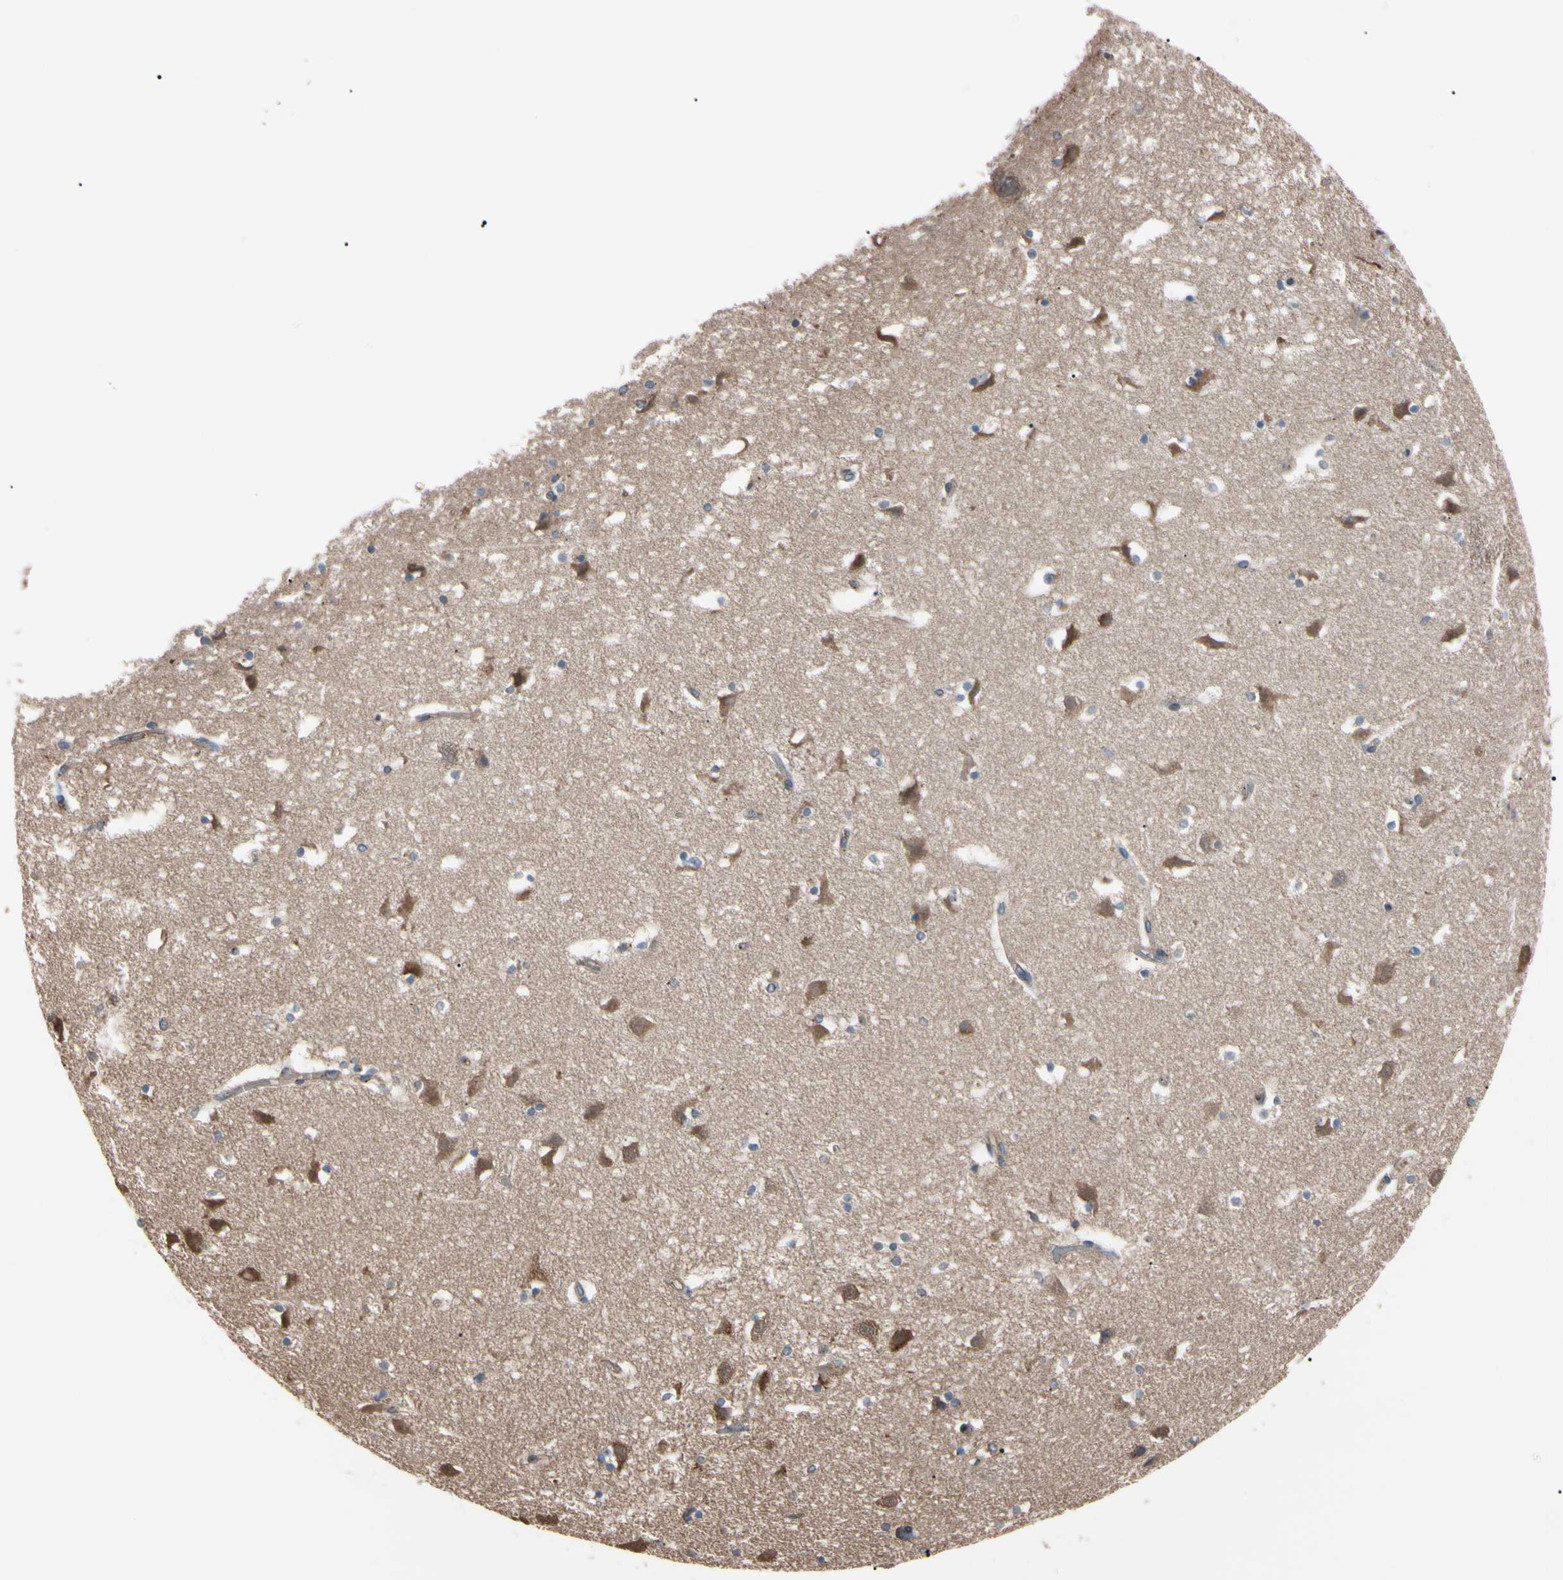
{"staining": {"intensity": "negative", "quantity": "none", "location": "none"}, "tissue": "caudate", "cell_type": "Glial cells", "image_type": "normal", "snomed": [{"axis": "morphology", "description": "Normal tissue, NOS"}, {"axis": "topography", "description": "Lateral ventricle wall"}], "caption": "Benign caudate was stained to show a protein in brown. There is no significant staining in glial cells. The staining was performed using DAB (3,3'-diaminobenzidine) to visualize the protein expression in brown, while the nuclei were stained in blue with hematoxylin (Magnification: 20x).", "gene": "PRKACA", "patient": {"sex": "male", "age": 45}}